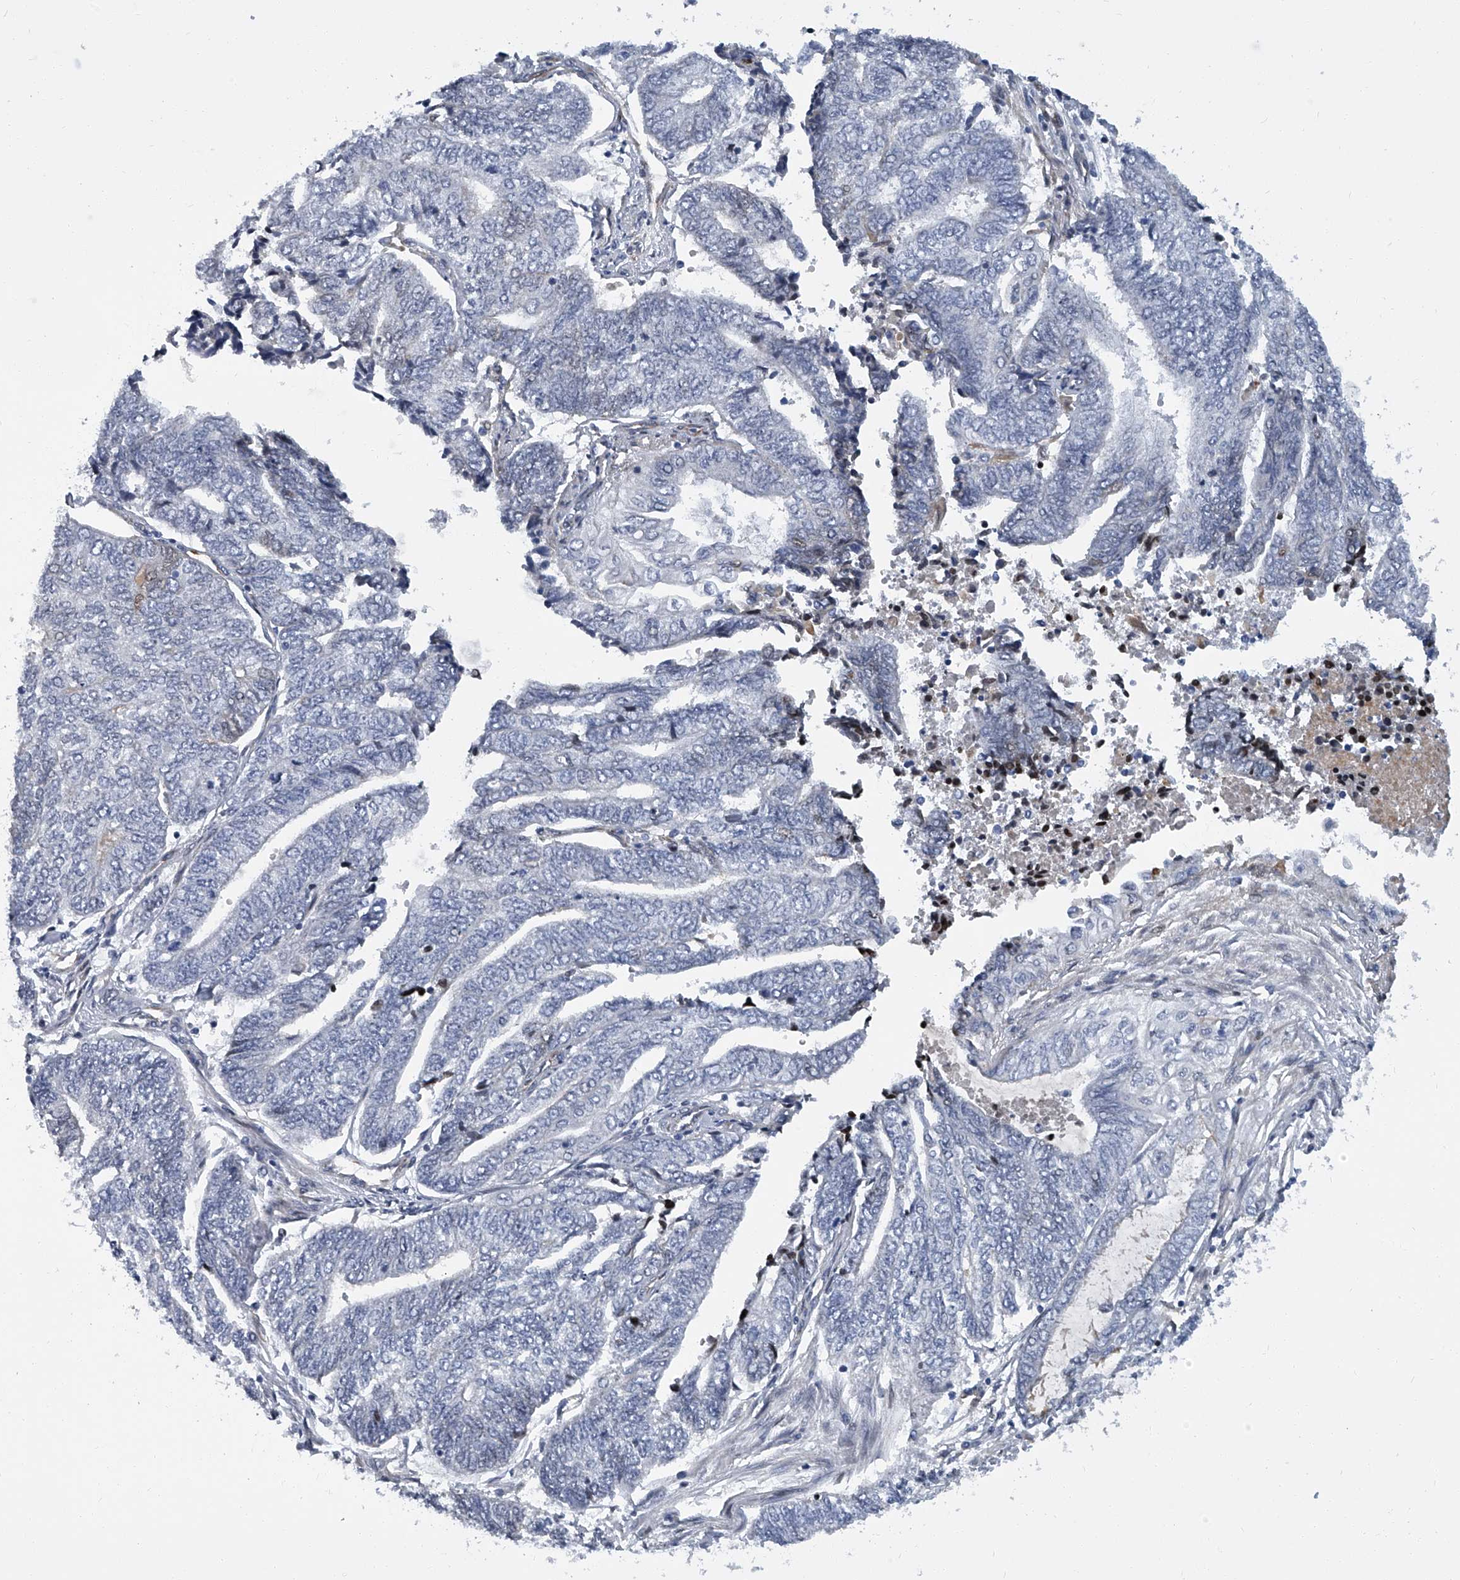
{"staining": {"intensity": "negative", "quantity": "none", "location": "none"}, "tissue": "endometrial cancer", "cell_type": "Tumor cells", "image_type": "cancer", "snomed": [{"axis": "morphology", "description": "Adenocarcinoma, NOS"}, {"axis": "topography", "description": "Uterus"}, {"axis": "topography", "description": "Endometrium"}], "caption": "Micrograph shows no protein staining in tumor cells of endometrial cancer (adenocarcinoma) tissue.", "gene": "KIRREL1", "patient": {"sex": "female", "age": 70}}